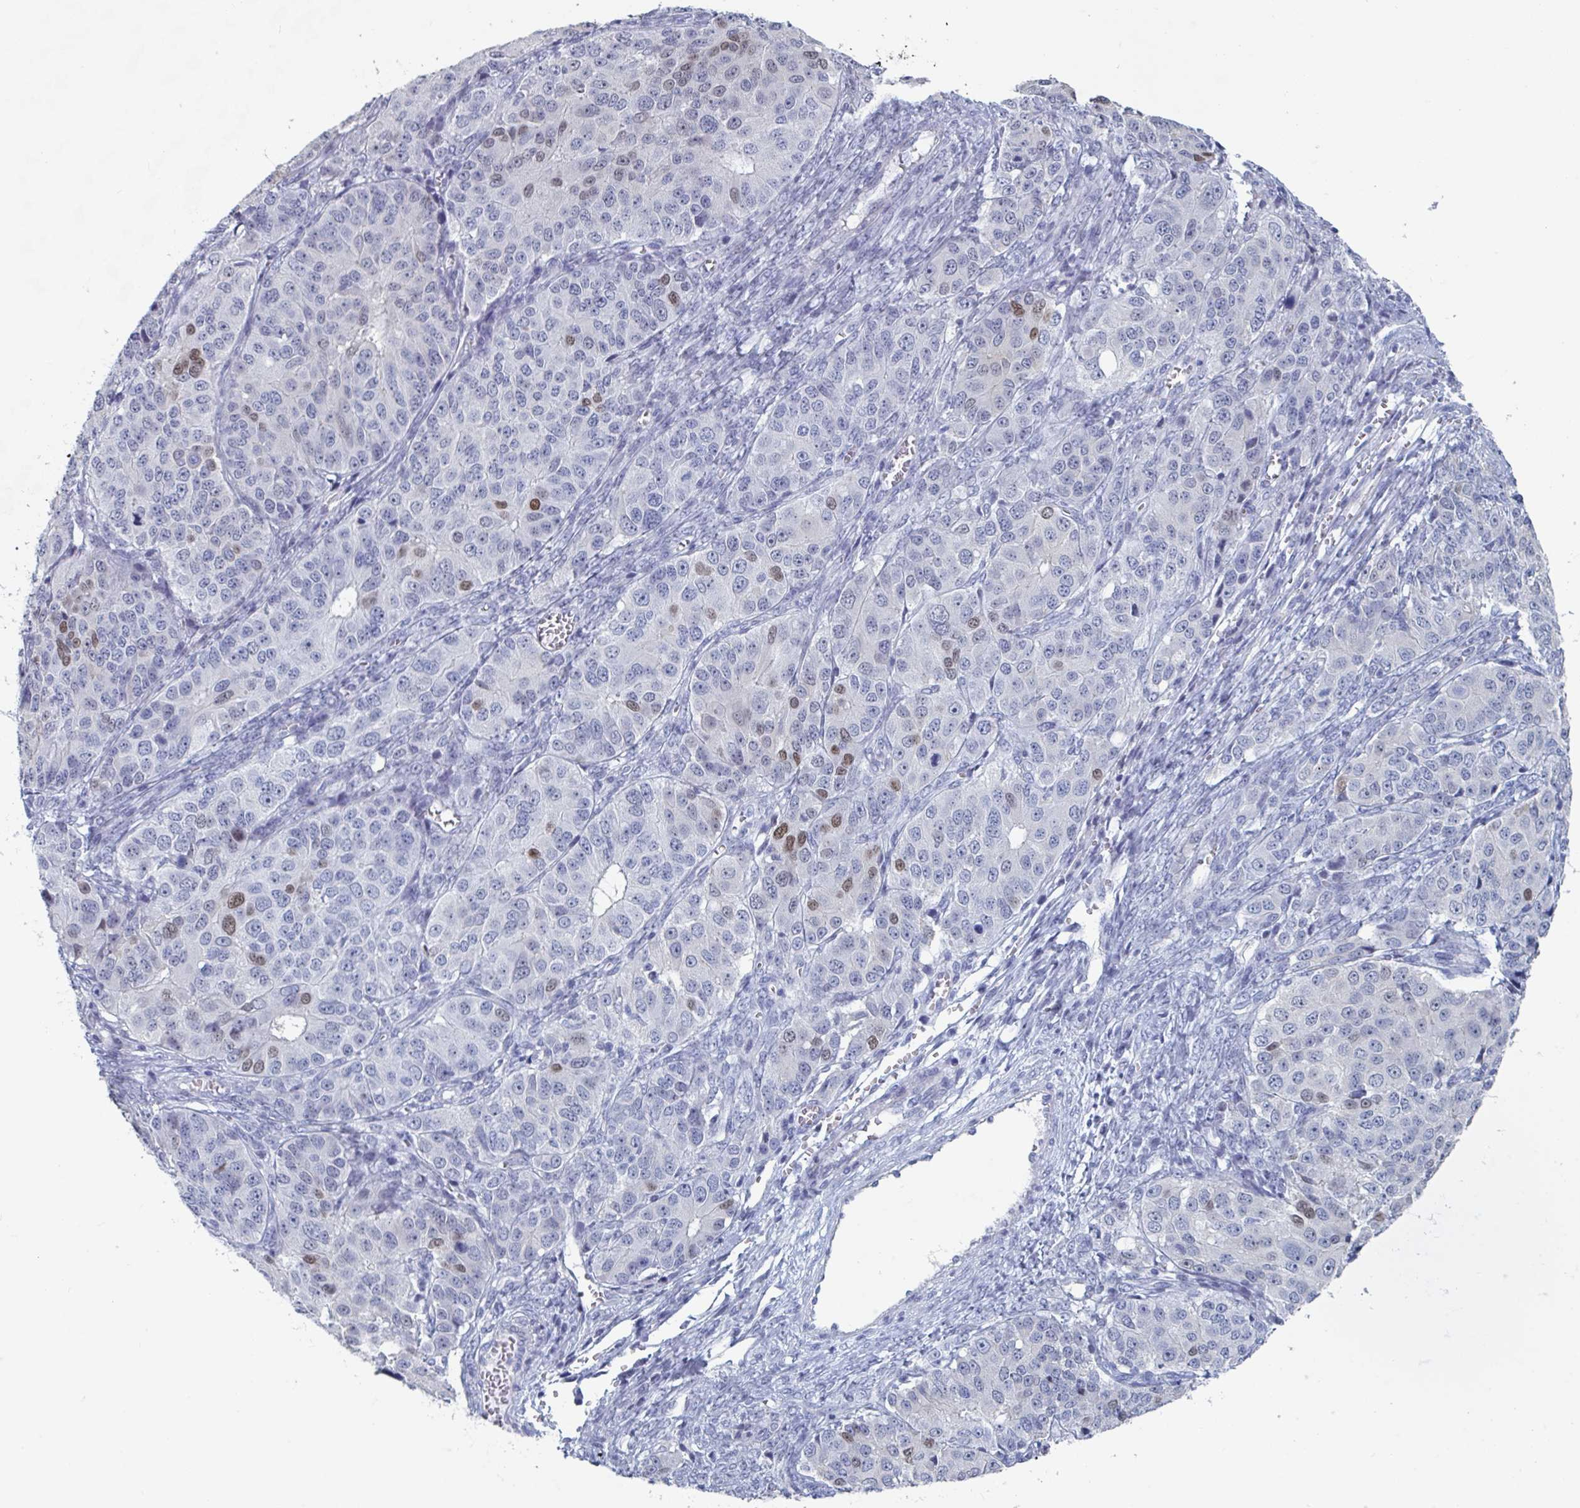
{"staining": {"intensity": "moderate", "quantity": "<25%", "location": "nuclear"}, "tissue": "ovarian cancer", "cell_type": "Tumor cells", "image_type": "cancer", "snomed": [{"axis": "morphology", "description": "Carcinoma, endometroid"}, {"axis": "topography", "description": "Ovary"}], "caption": "Ovarian endometroid carcinoma stained for a protein (brown) demonstrates moderate nuclear positive expression in approximately <25% of tumor cells.", "gene": "FOXA1", "patient": {"sex": "female", "age": 51}}